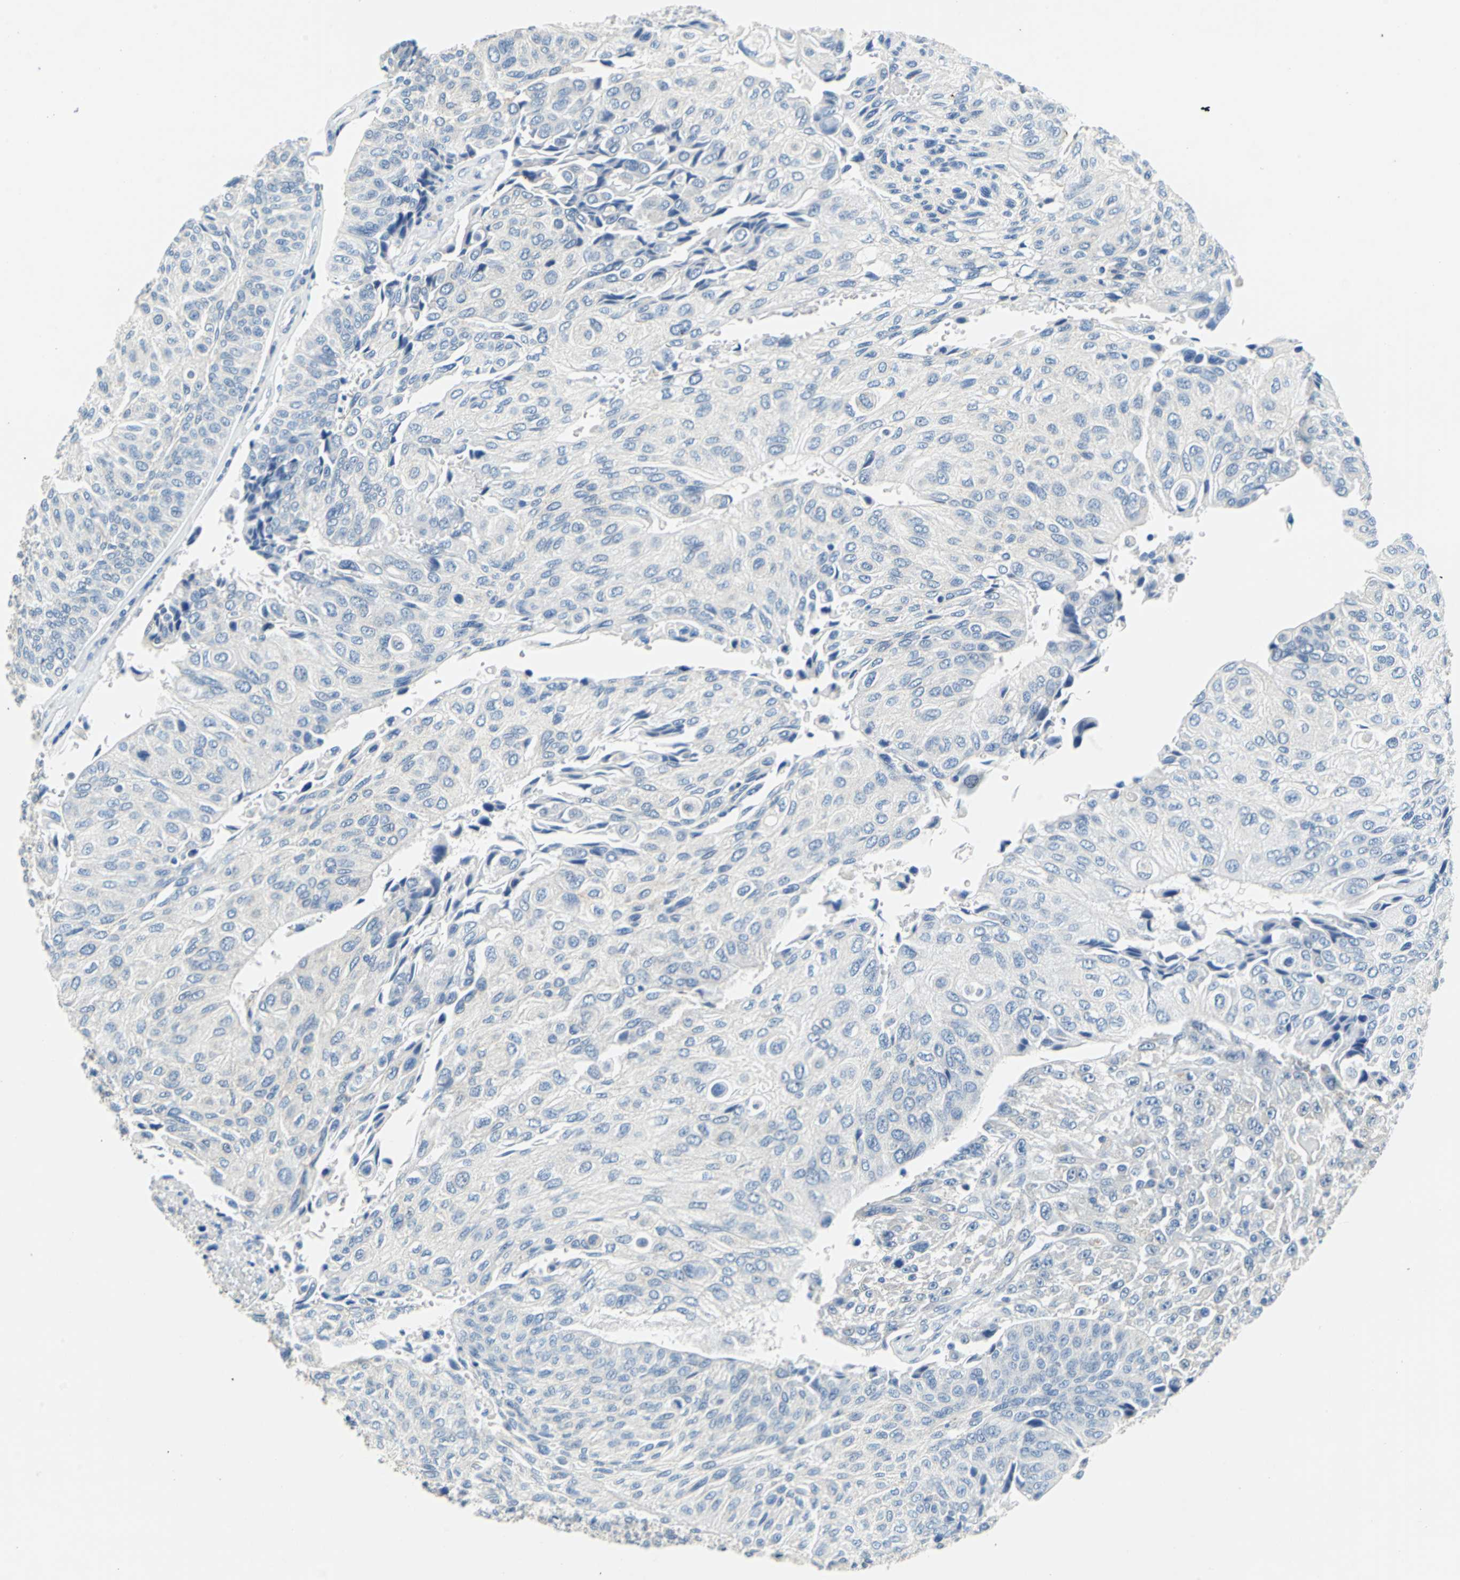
{"staining": {"intensity": "negative", "quantity": "none", "location": "none"}, "tissue": "urothelial cancer", "cell_type": "Tumor cells", "image_type": "cancer", "snomed": [{"axis": "morphology", "description": "Urothelial carcinoma, High grade"}, {"axis": "topography", "description": "Urinary bladder"}], "caption": "Immunohistochemistry (IHC) micrograph of neoplastic tissue: urothelial cancer stained with DAB displays no significant protein expression in tumor cells.", "gene": "TEX264", "patient": {"sex": "male", "age": 66}}